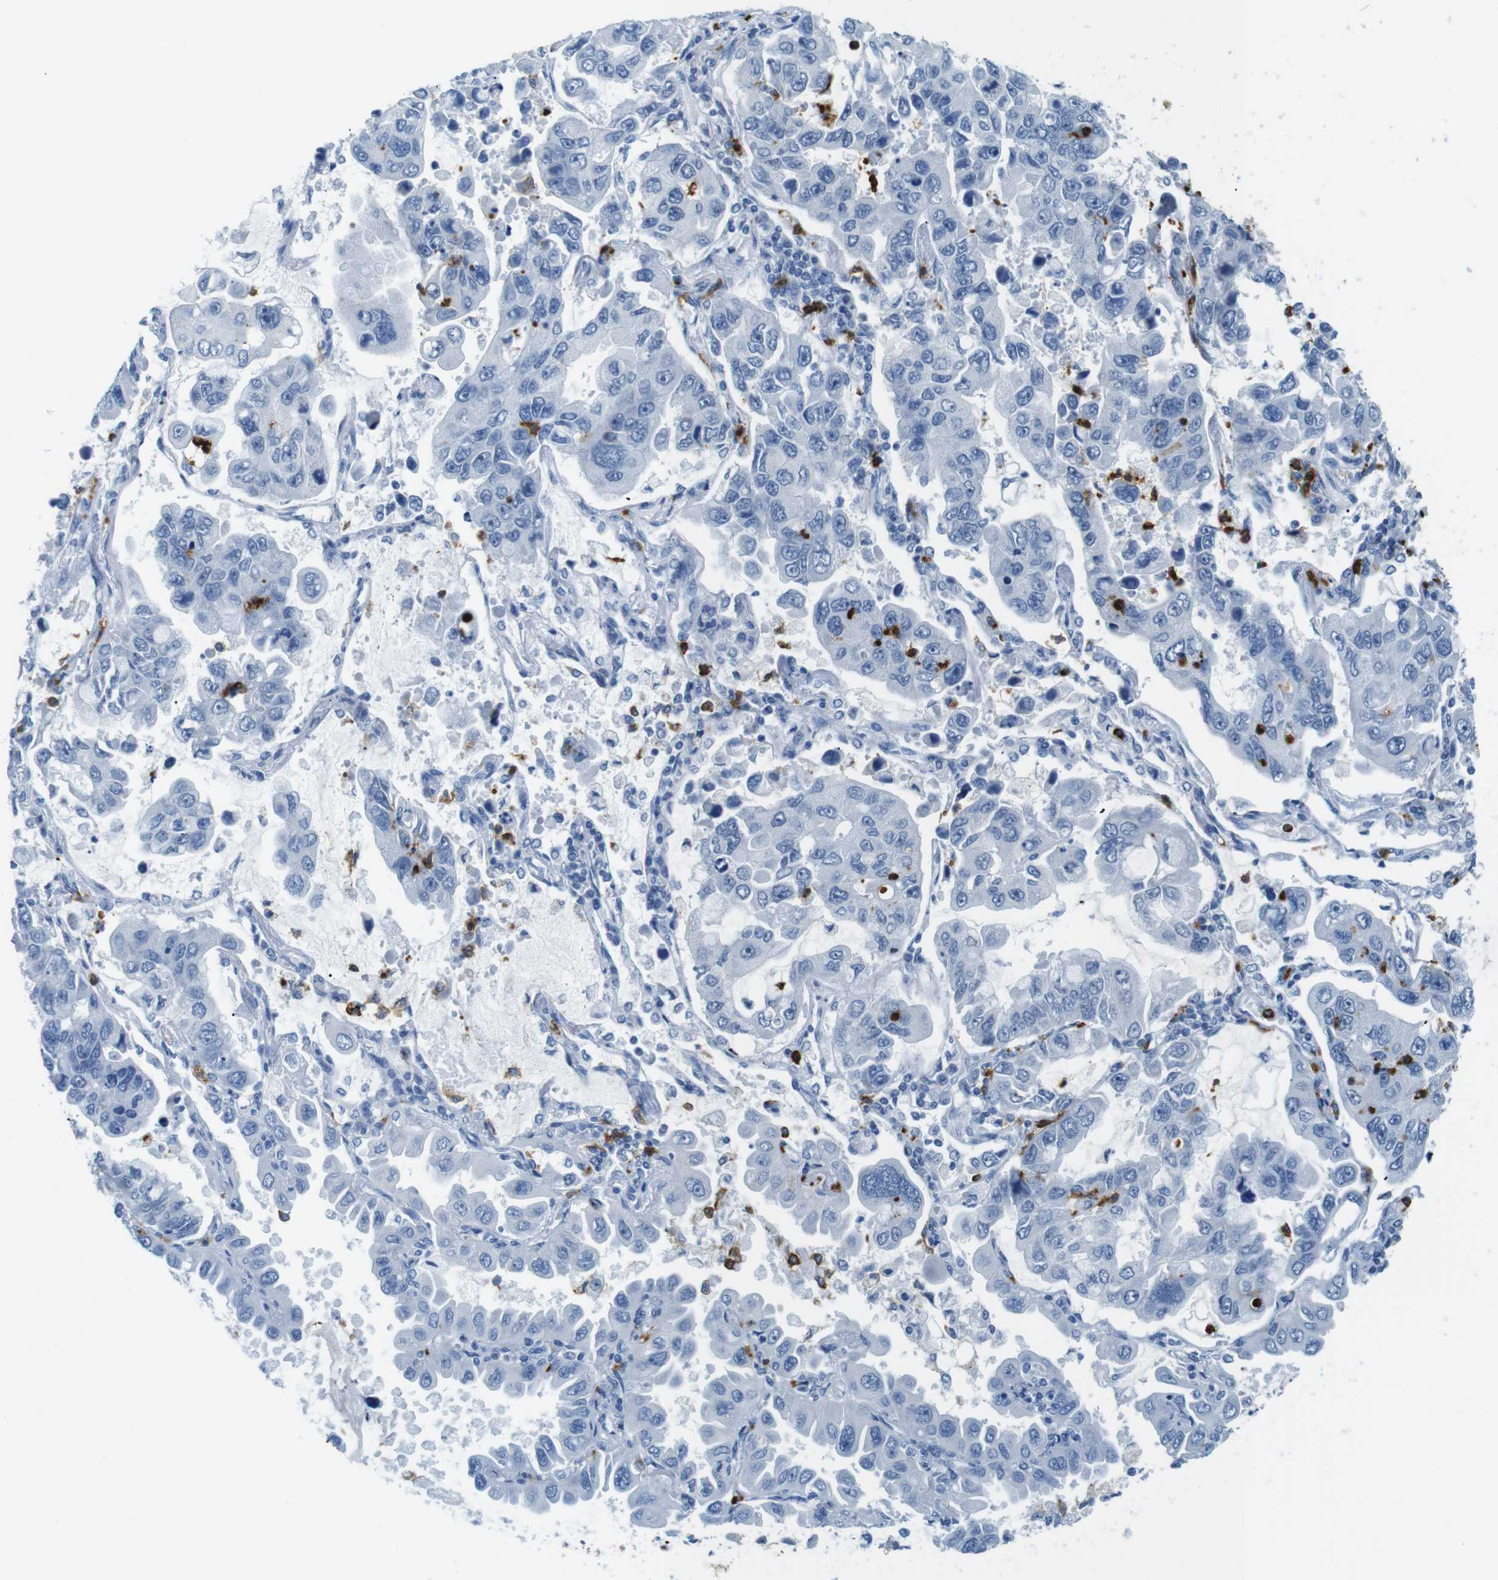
{"staining": {"intensity": "negative", "quantity": "none", "location": "none"}, "tissue": "lung cancer", "cell_type": "Tumor cells", "image_type": "cancer", "snomed": [{"axis": "morphology", "description": "Adenocarcinoma, NOS"}, {"axis": "topography", "description": "Lung"}], "caption": "IHC histopathology image of neoplastic tissue: human lung adenocarcinoma stained with DAB shows no significant protein staining in tumor cells.", "gene": "MCEMP1", "patient": {"sex": "male", "age": 64}}